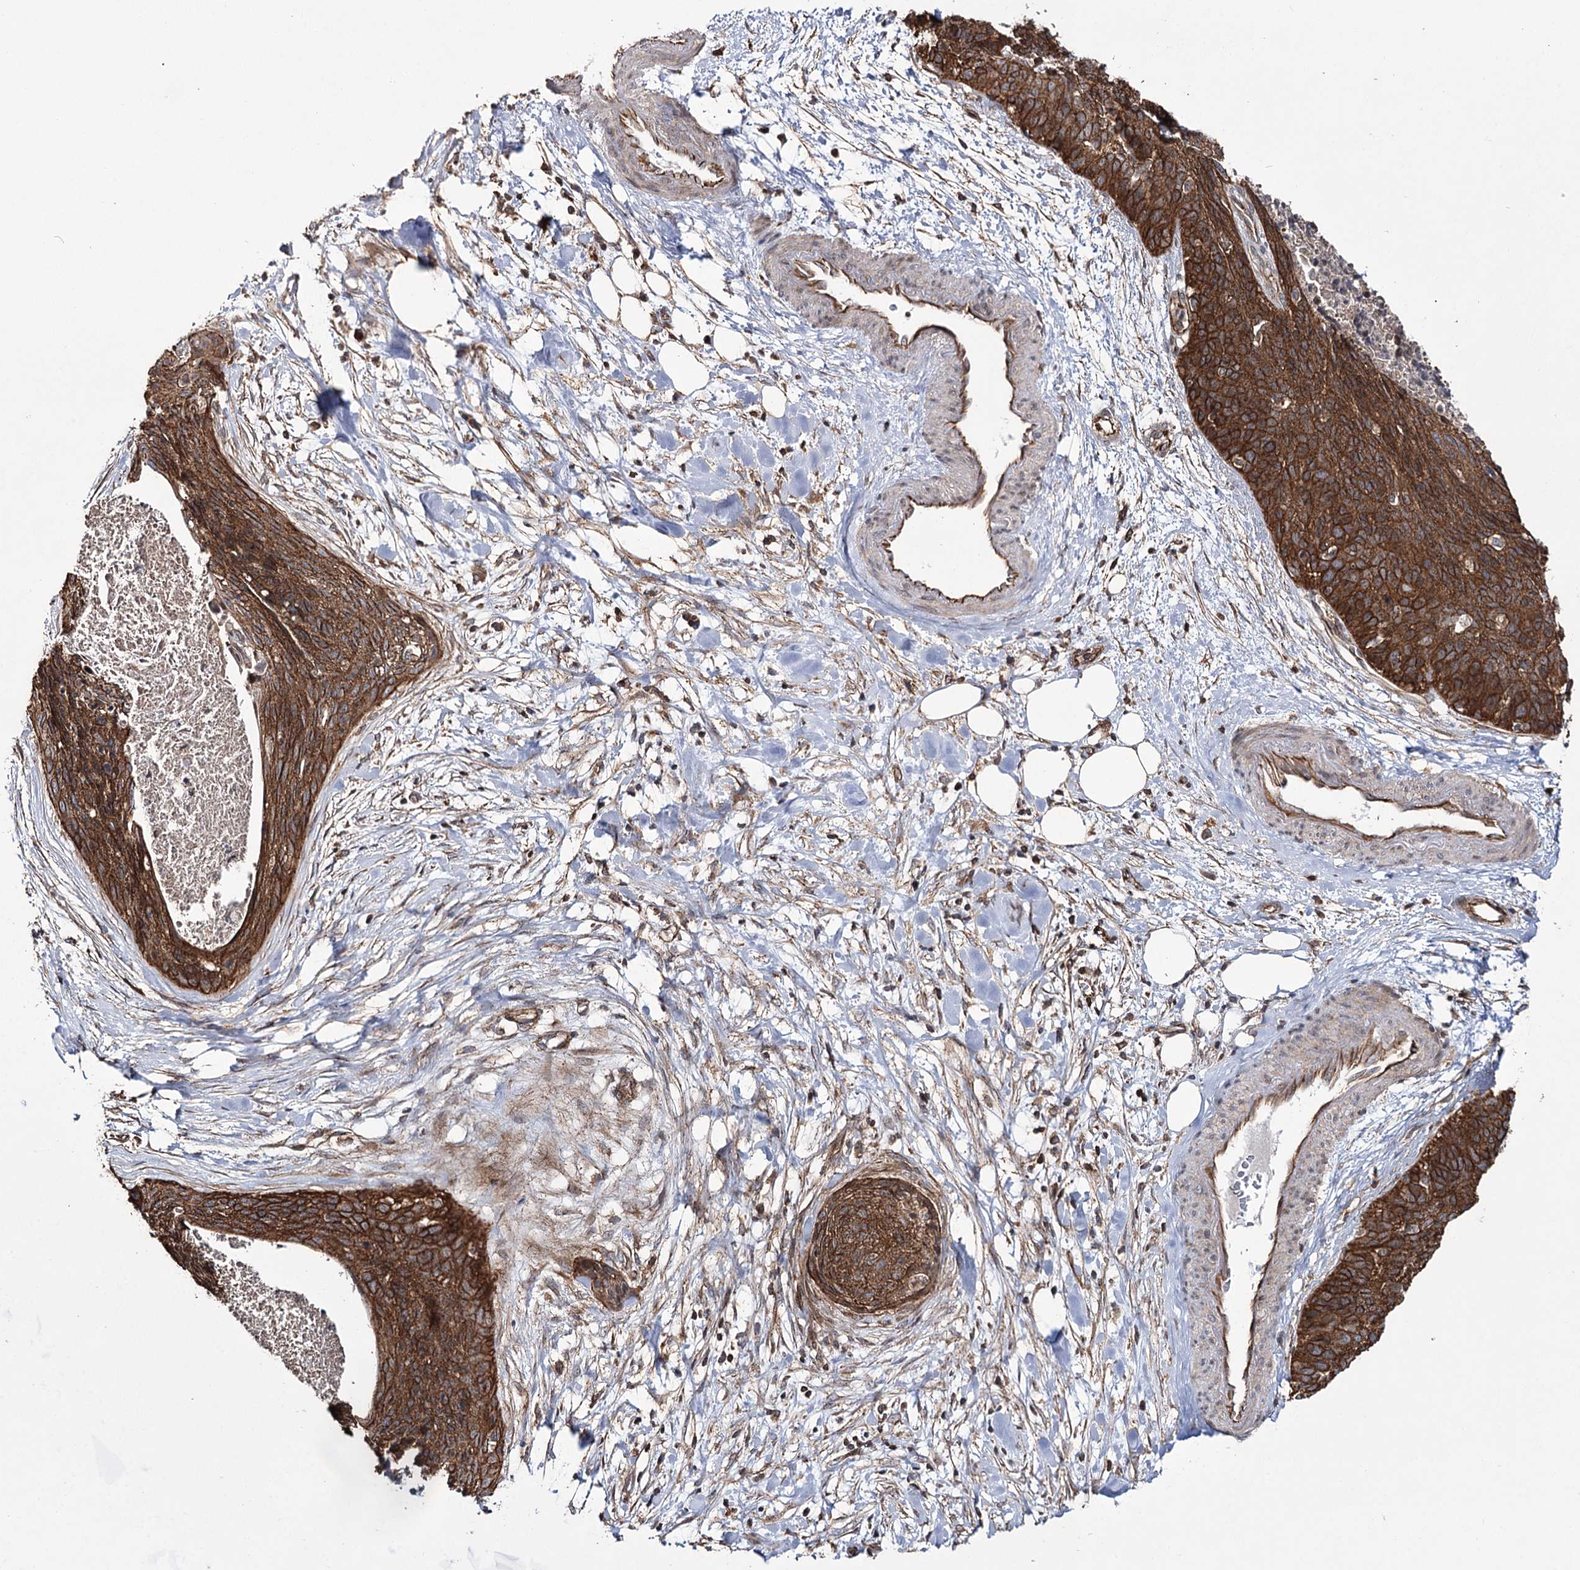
{"staining": {"intensity": "strong", "quantity": ">75%", "location": "cytoplasmic/membranous"}, "tissue": "cervical cancer", "cell_type": "Tumor cells", "image_type": "cancer", "snomed": [{"axis": "morphology", "description": "Squamous cell carcinoma, NOS"}, {"axis": "topography", "description": "Cervix"}], "caption": "The immunohistochemical stain labels strong cytoplasmic/membranous expression in tumor cells of cervical squamous cell carcinoma tissue. (DAB (3,3'-diaminobenzidine) IHC with brightfield microscopy, high magnification).", "gene": "DHX29", "patient": {"sex": "female", "age": 55}}